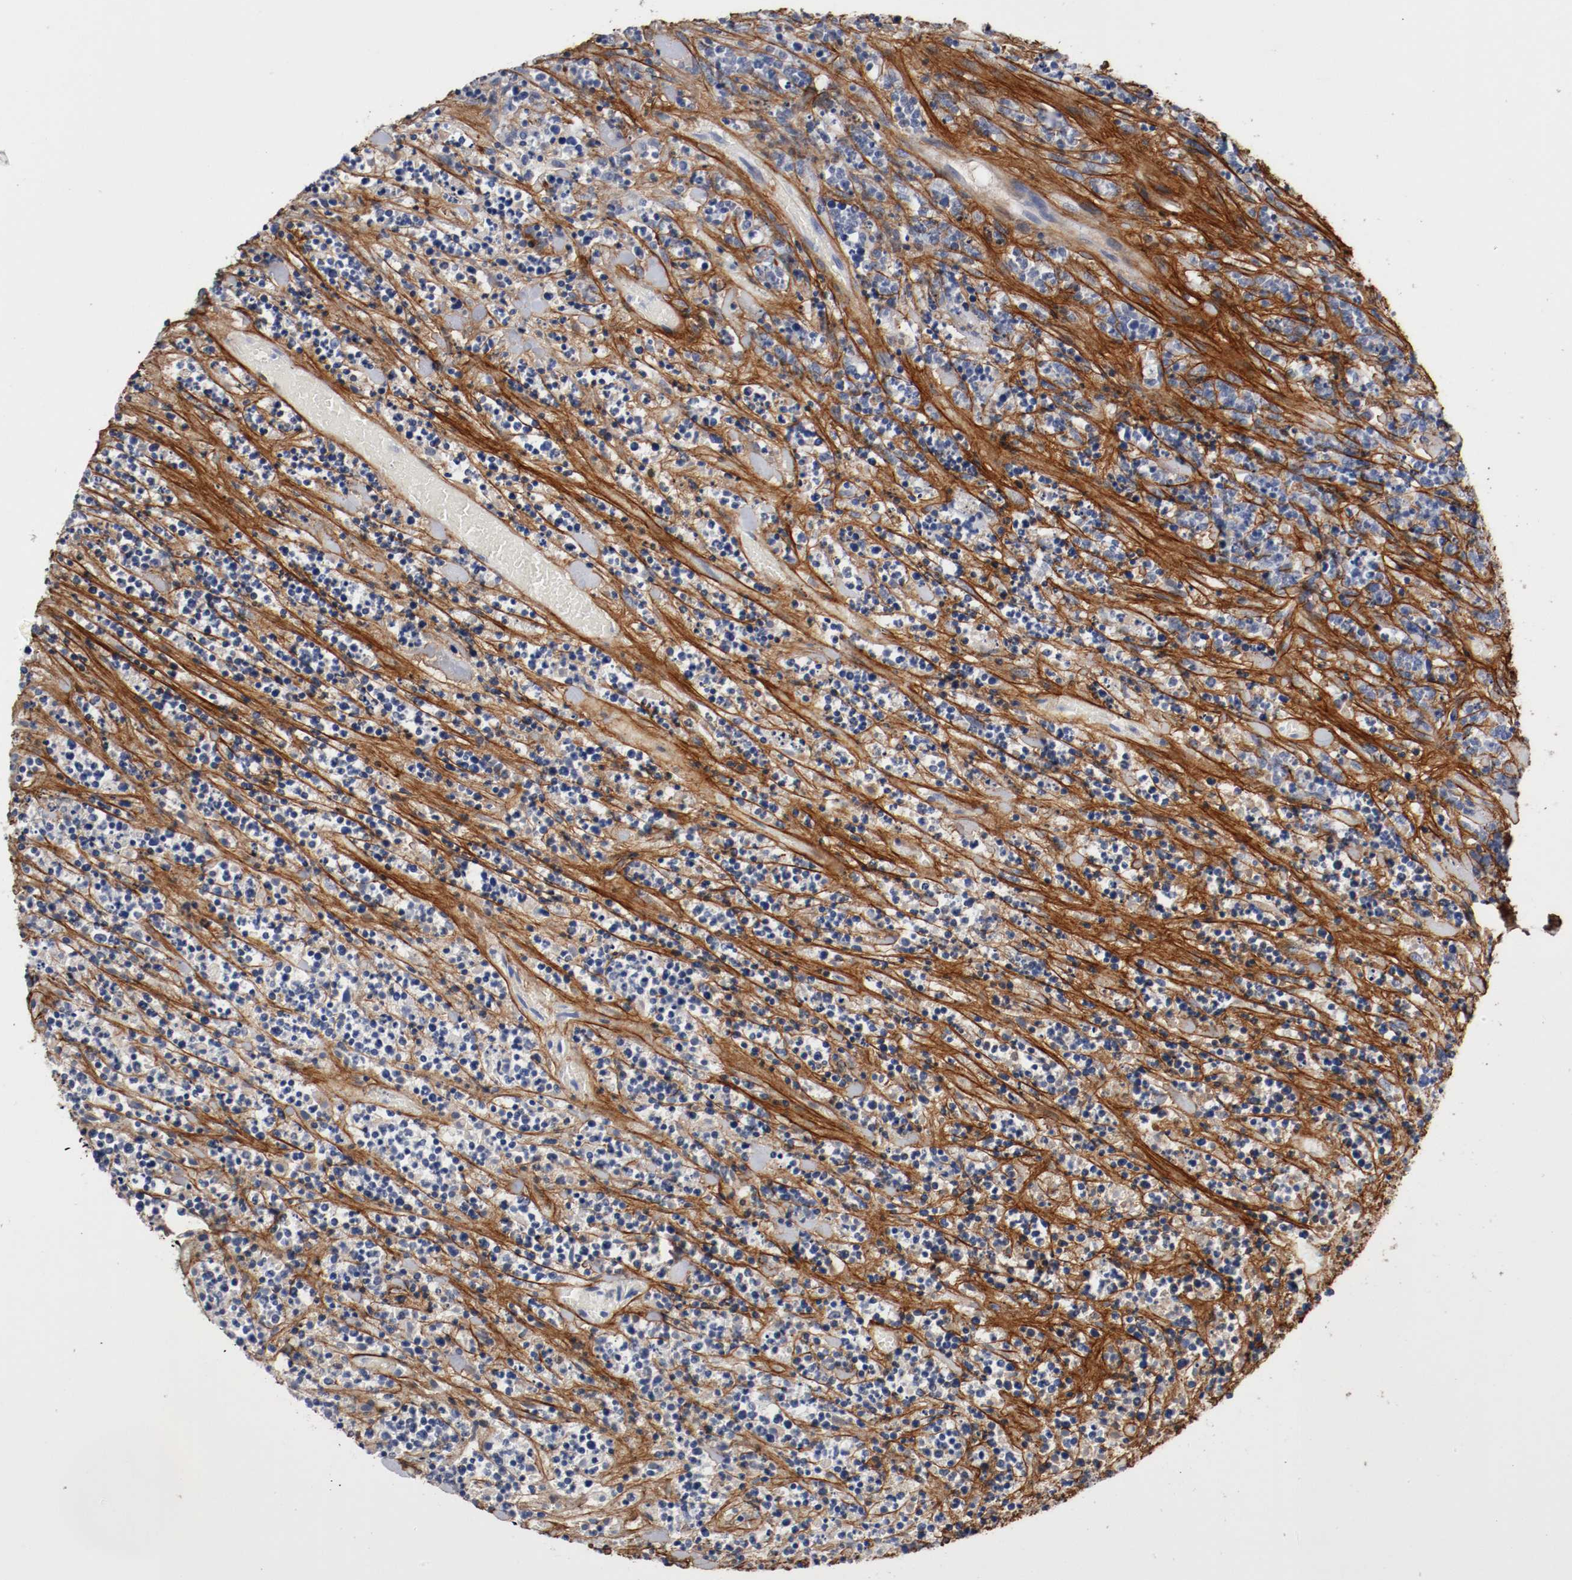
{"staining": {"intensity": "negative", "quantity": "none", "location": "none"}, "tissue": "lymphoma", "cell_type": "Tumor cells", "image_type": "cancer", "snomed": [{"axis": "morphology", "description": "Malignant lymphoma, non-Hodgkin's type, High grade"}, {"axis": "topography", "description": "Soft tissue"}], "caption": "A photomicrograph of human lymphoma is negative for staining in tumor cells. Brightfield microscopy of immunohistochemistry stained with DAB (brown) and hematoxylin (blue), captured at high magnification.", "gene": "TNC", "patient": {"sex": "male", "age": 18}}